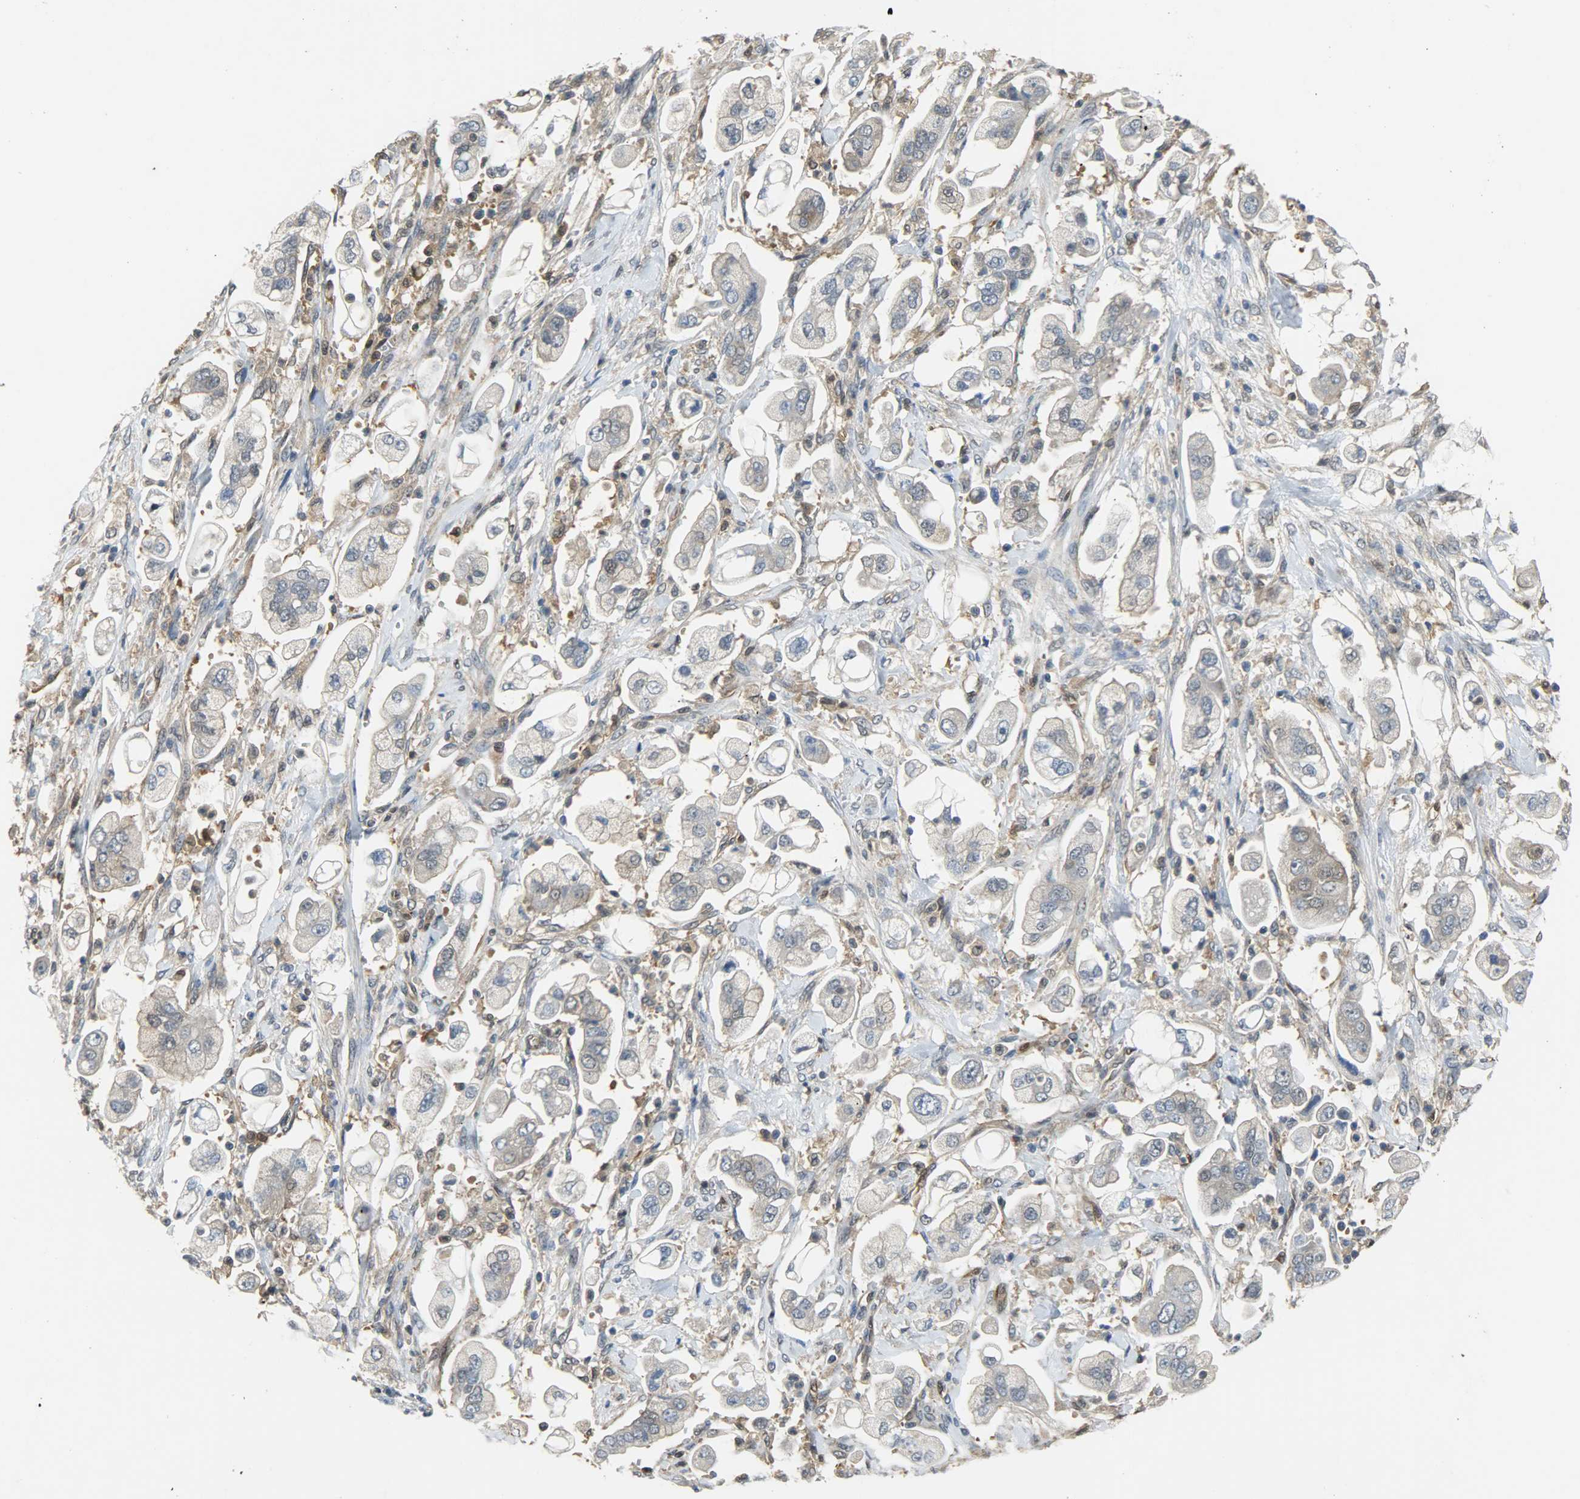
{"staining": {"intensity": "moderate", "quantity": ">75%", "location": "cytoplasmic/membranous"}, "tissue": "stomach cancer", "cell_type": "Tumor cells", "image_type": "cancer", "snomed": [{"axis": "morphology", "description": "Adenocarcinoma, NOS"}, {"axis": "topography", "description": "Stomach"}], "caption": "Immunohistochemistry (IHC) of human stomach adenocarcinoma reveals medium levels of moderate cytoplasmic/membranous positivity in about >75% of tumor cells.", "gene": "EIF4EBP1", "patient": {"sex": "male", "age": 62}}